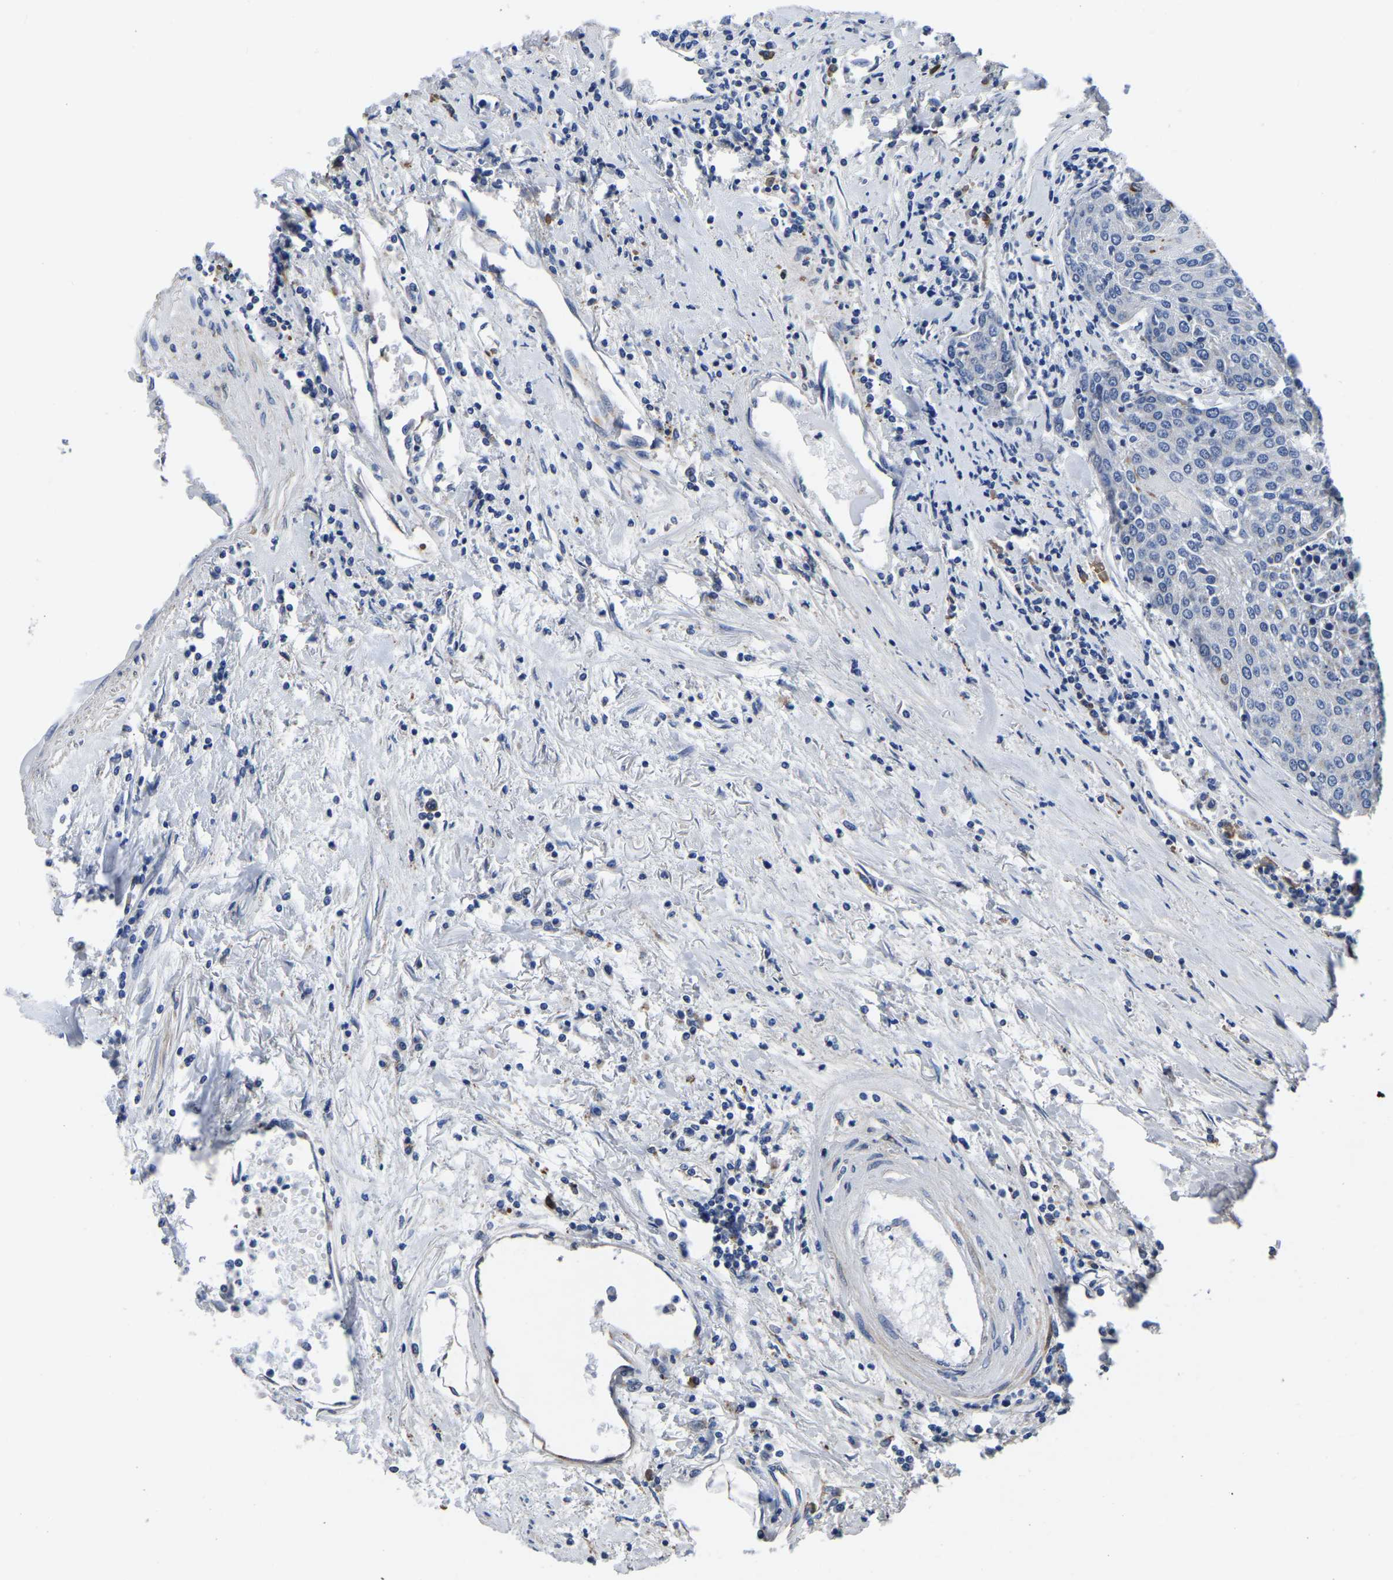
{"staining": {"intensity": "negative", "quantity": "none", "location": "none"}, "tissue": "urothelial cancer", "cell_type": "Tumor cells", "image_type": "cancer", "snomed": [{"axis": "morphology", "description": "Urothelial carcinoma, High grade"}, {"axis": "topography", "description": "Urinary bladder"}], "caption": "A micrograph of urothelial carcinoma (high-grade) stained for a protein reveals no brown staining in tumor cells.", "gene": "PDLIM7", "patient": {"sex": "female", "age": 85}}